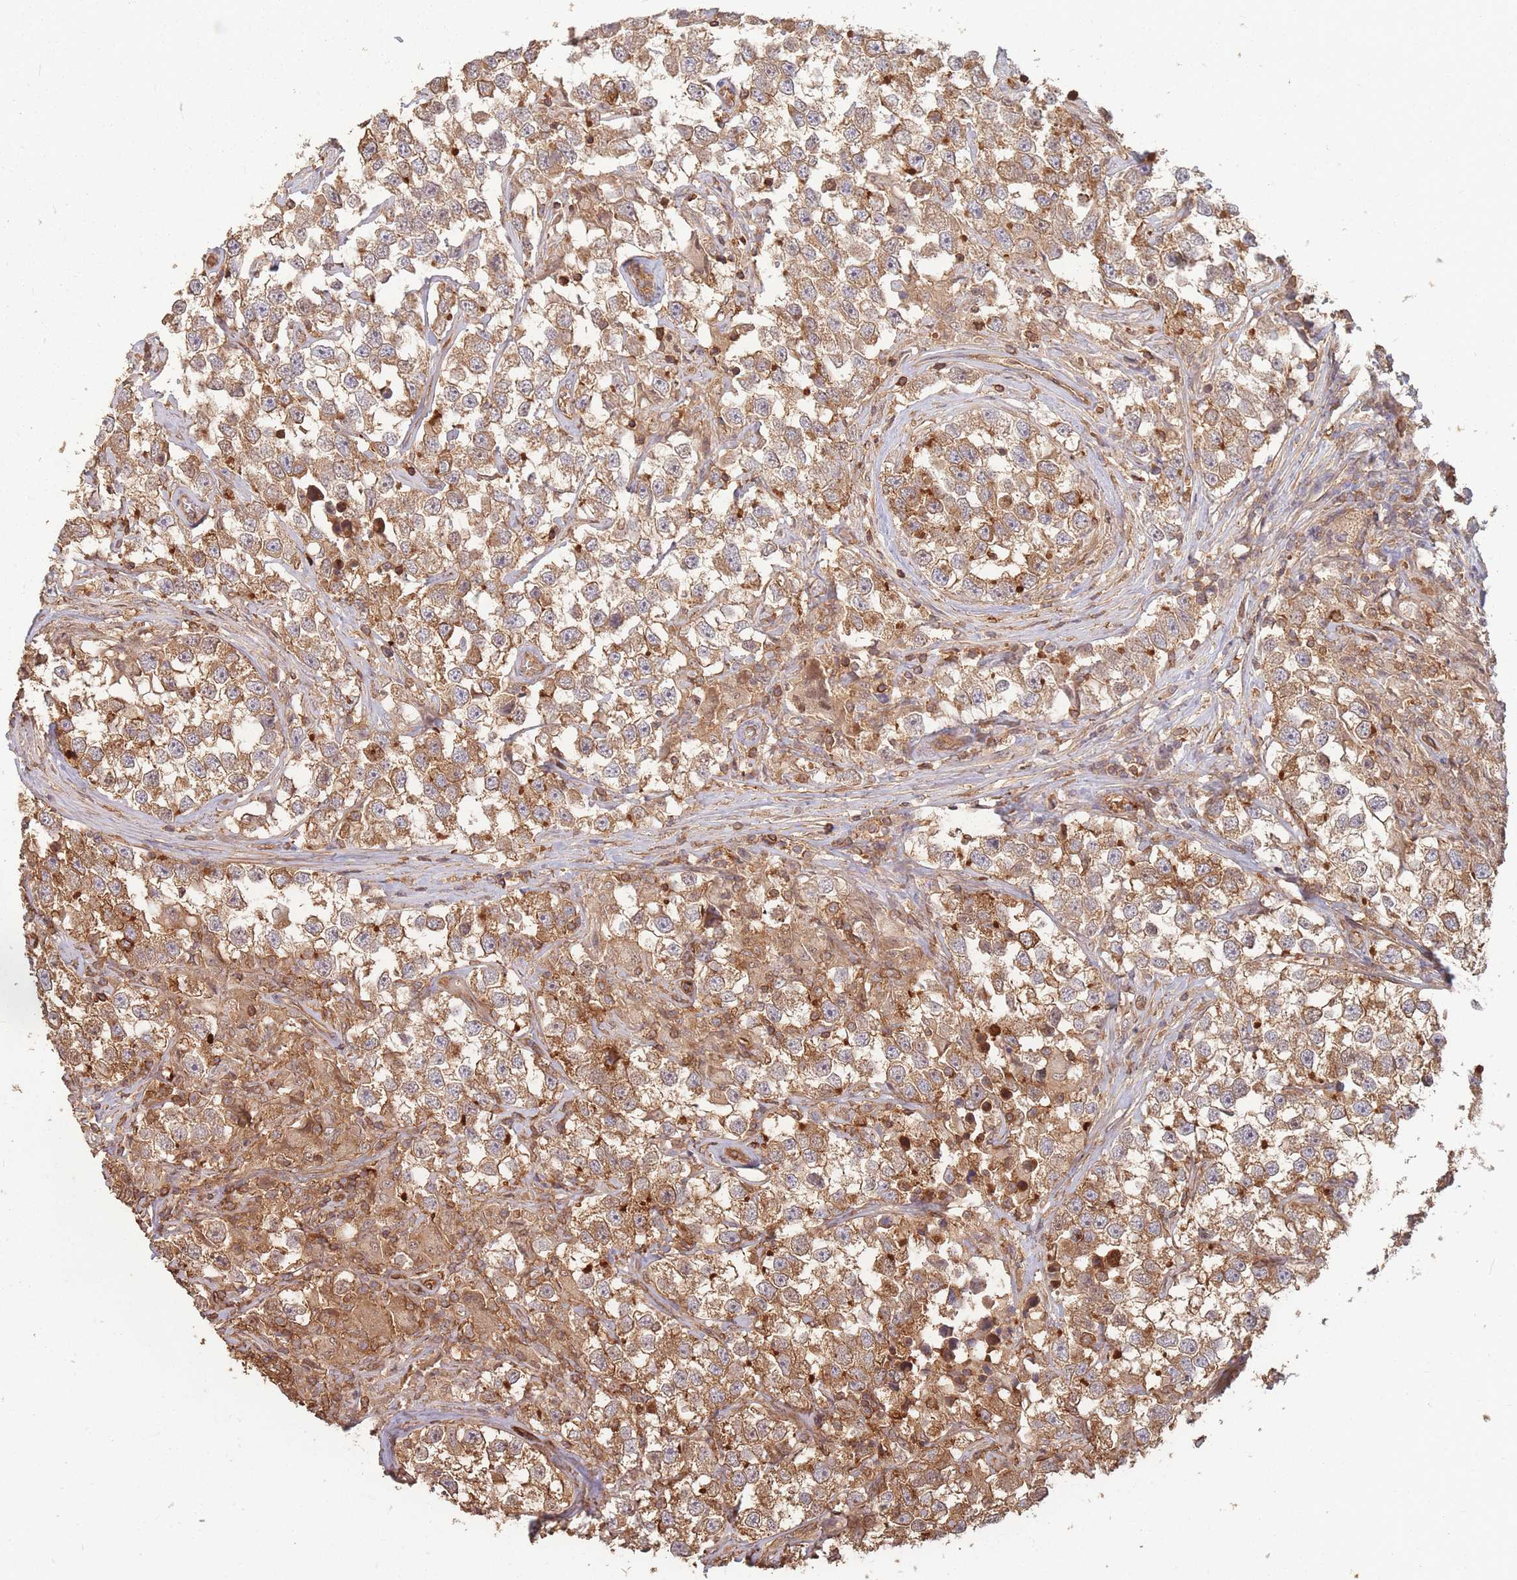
{"staining": {"intensity": "moderate", "quantity": ">75%", "location": "cytoplasmic/membranous"}, "tissue": "testis cancer", "cell_type": "Tumor cells", "image_type": "cancer", "snomed": [{"axis": "morphology", "description": "Seminoma, NOS"}, {"axis": "topography", "description": "Testis"}], "caption": "Moderate cytoplasmic/membranous protein staining is identified in approximately >75% of tumor cells in seminoma (testis).", "gene": "PLS3", "patient": {"sex": "male", "age": 46}}